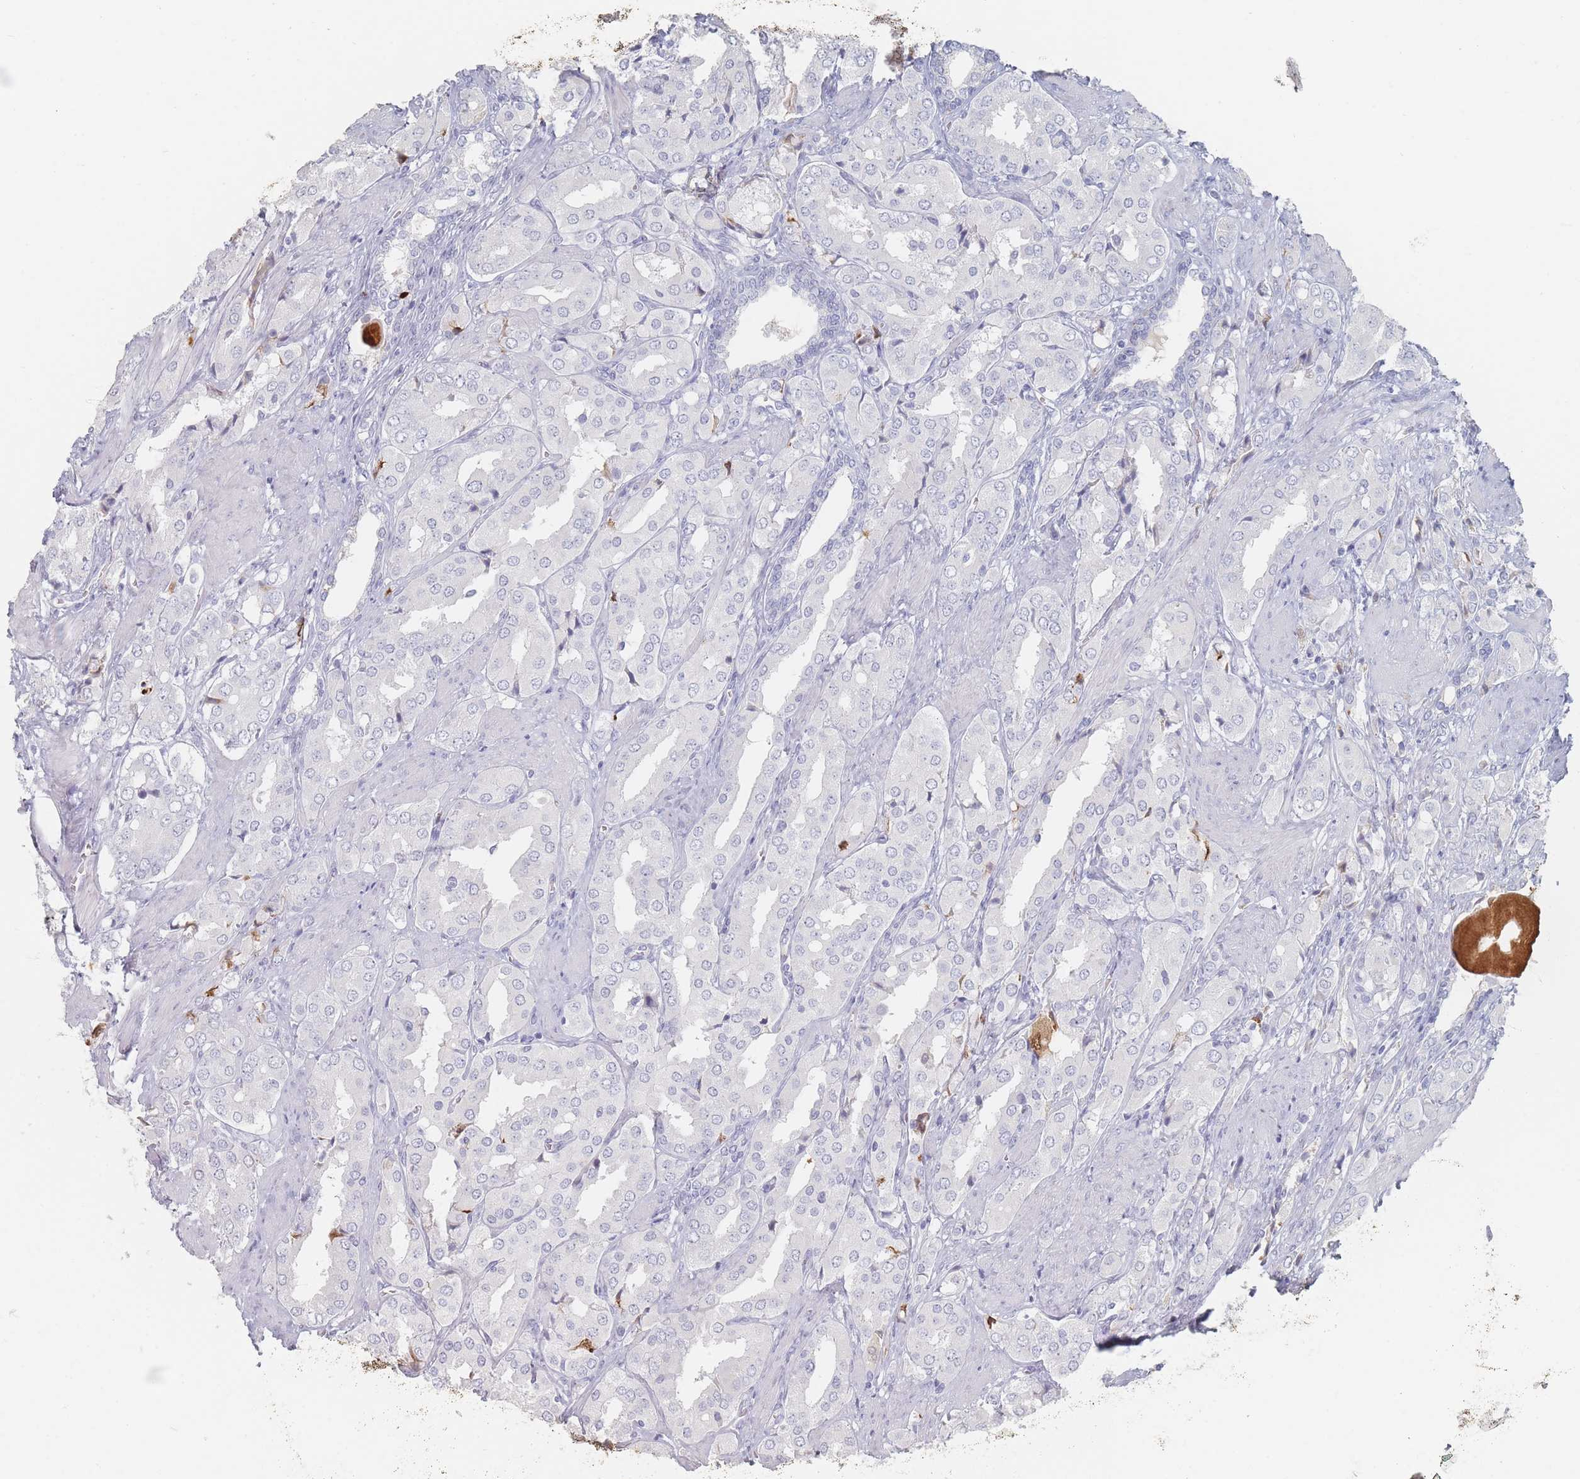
{"staining": {"intensity": "negative", "quantity": "none", "location": "none"}, "tissue": "prostate cancer", "cell_type": "Tumor cells", "image_type": "cancer", "snomed": [{"axis": "morphology", "description": "Adenocarcinoma, High grade"}, {"axis": "topography", "description": "Prostate"}], "caption": "An image of prostate cancer stained for a protein demonstrates no brown staining in tumor cells.", "gene": "HELZ2", "patient": {"sex": "male", "age": 71}}